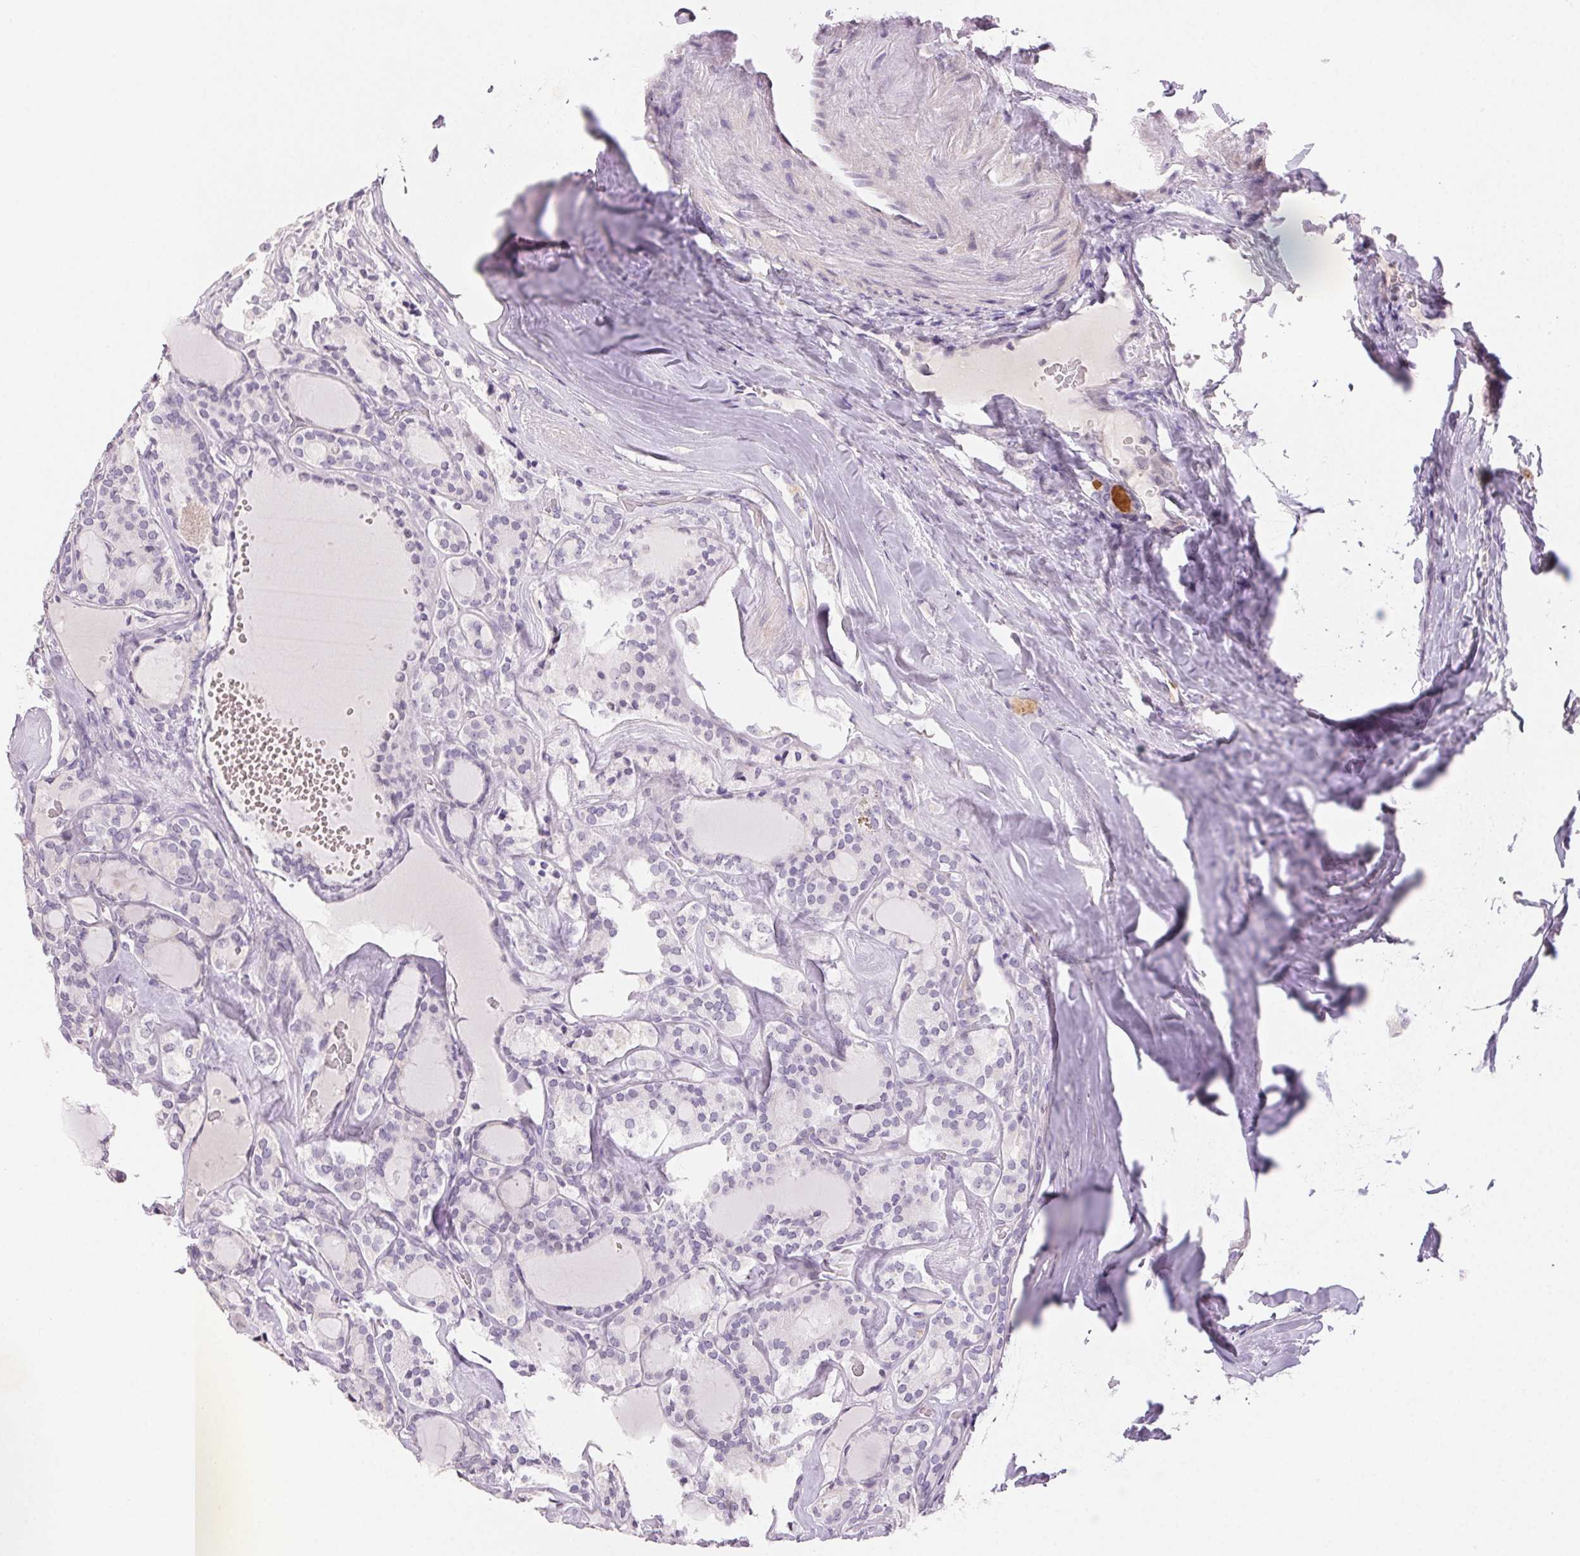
{"staining": {"intensity": "negative", "quantity": "none", "location": "none"}, "tissue": "thyroid cancer", "cell_type": "Tumor cells", "image_type": "cancer", "snomed": [{"axis": "morphology", "description": "Follicular adenoma carcinoma, NOS"}, {"axis": "topography", "description": "Thyroid gland"}], "caption": "The immunohistochemistry image has no significant positivity in tumor cells of thyroid follicular adenoma carcinoma tissue.", "gene": "BPIFB2", "patient": {"sex": "male", "age": 74}}